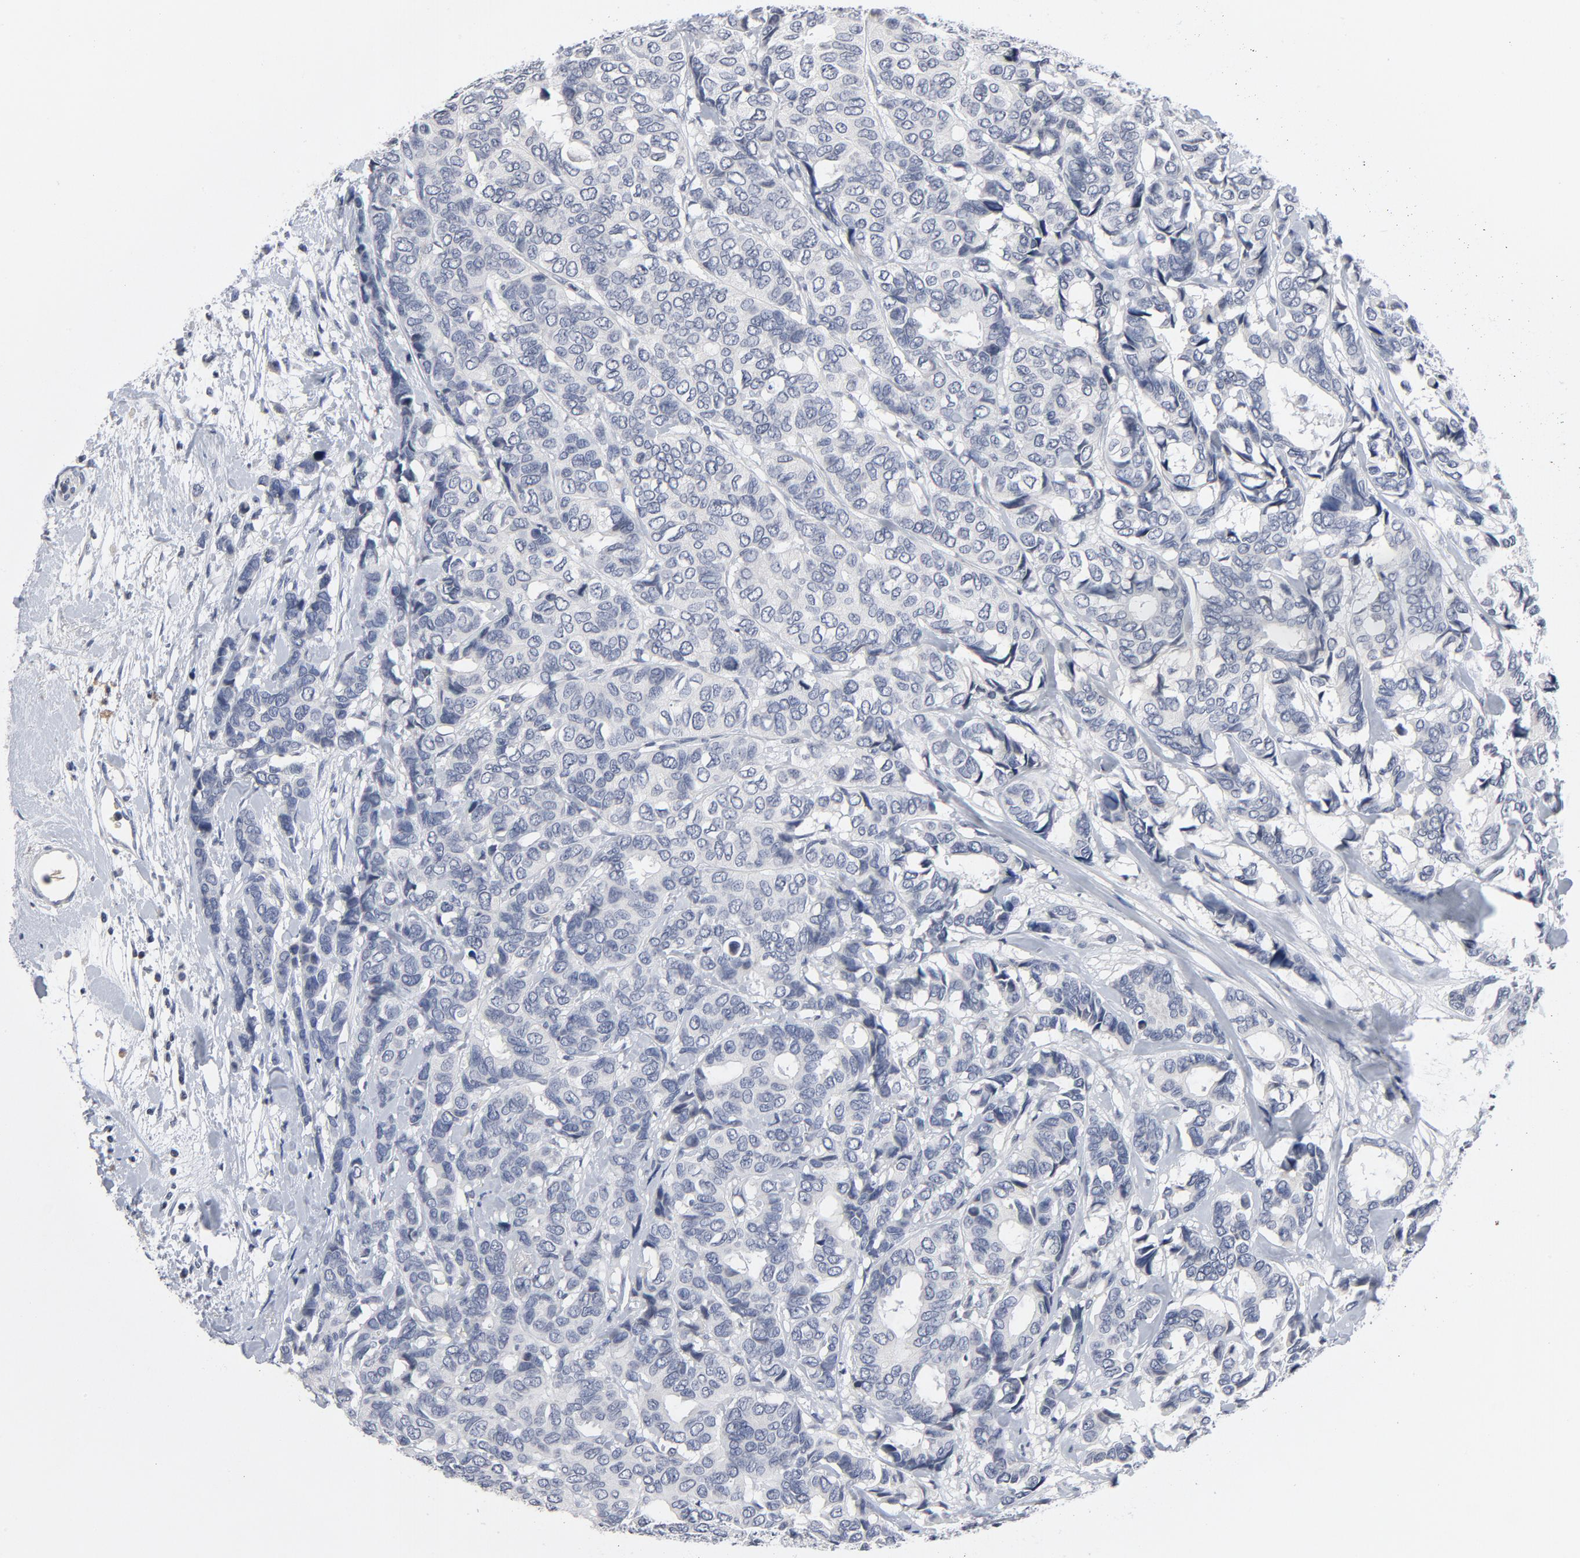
{"staining": {"intensity": "negative", "quantity": "none", "location": "none"}, "tissue": "breast cancer", "cell_type": "Tumor cells", "image_type": "cancer", "snomed": [{"axis": "morphology", "description": "Duct carcinoma"}, {"axis": "topography", "description": "Breast"}], "caption": "Tumor cells show no significant positivity in breast cancer. (Brightfield microscopy of DAB immunohistochemistry (IHC) at high magnification).", "gene": "TCL1A", "patient": {"sex": "female", "age": 87}}